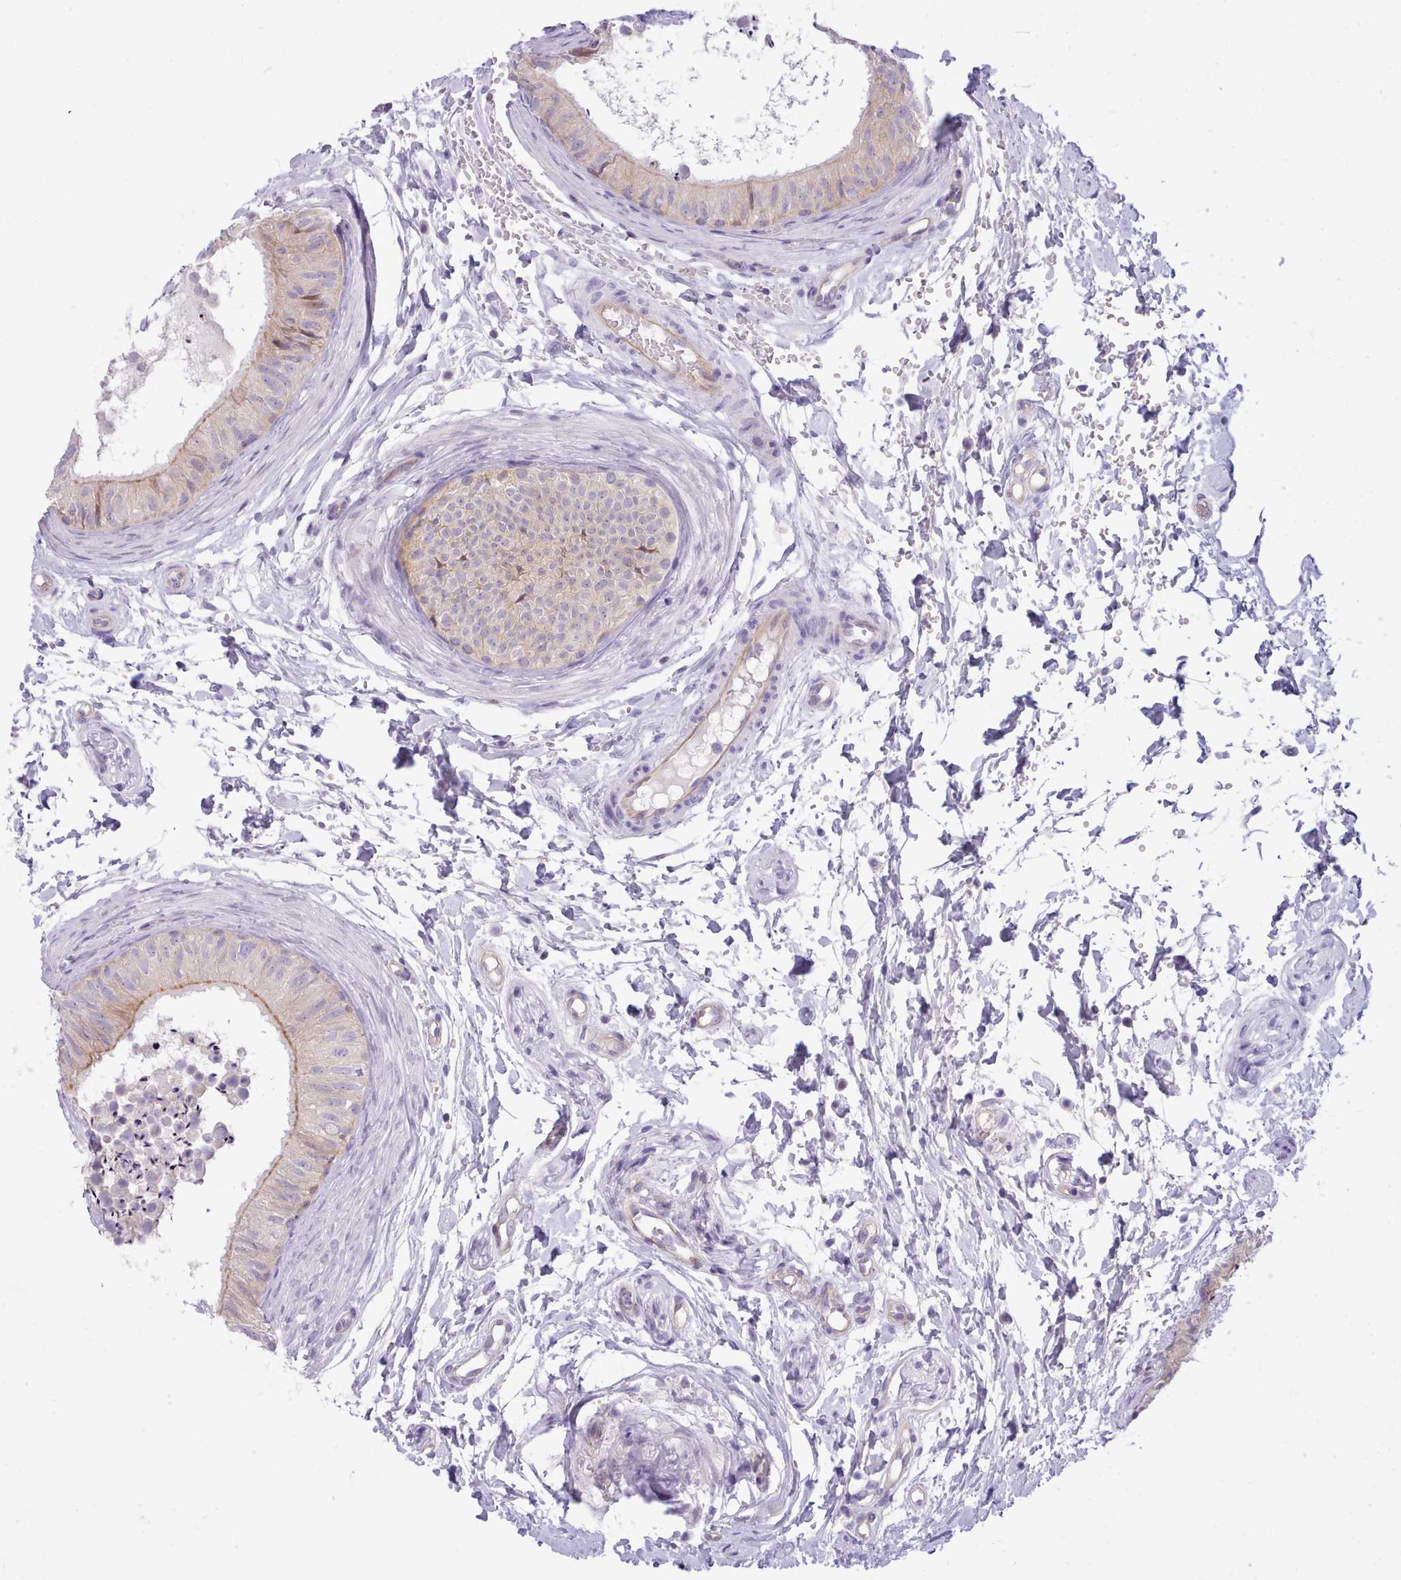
{"staining": {"intensity": "weak", "quantity": "<25%", "location": "cytoplasmic/membranous"}, "tissue": "epididymis", "cell_type": "Glandular cells", "image_type": "normal", "snomed": [{"axis": "morphology", "description": "Normal tissue, NOS"}, {"axis": "topography", "description": "Epididymis"}], "caption": "DAB immunohistochemical staining of benign epididymis exhibits no significant staining in glandular cells. (Stains: DAB immunohistochemistry with hematoxylin counter stain, Microscopy: brightfield microscopy at high magnification).", "gene": "CYP2A13", "patient": {"sex": "male", "age": 15}}